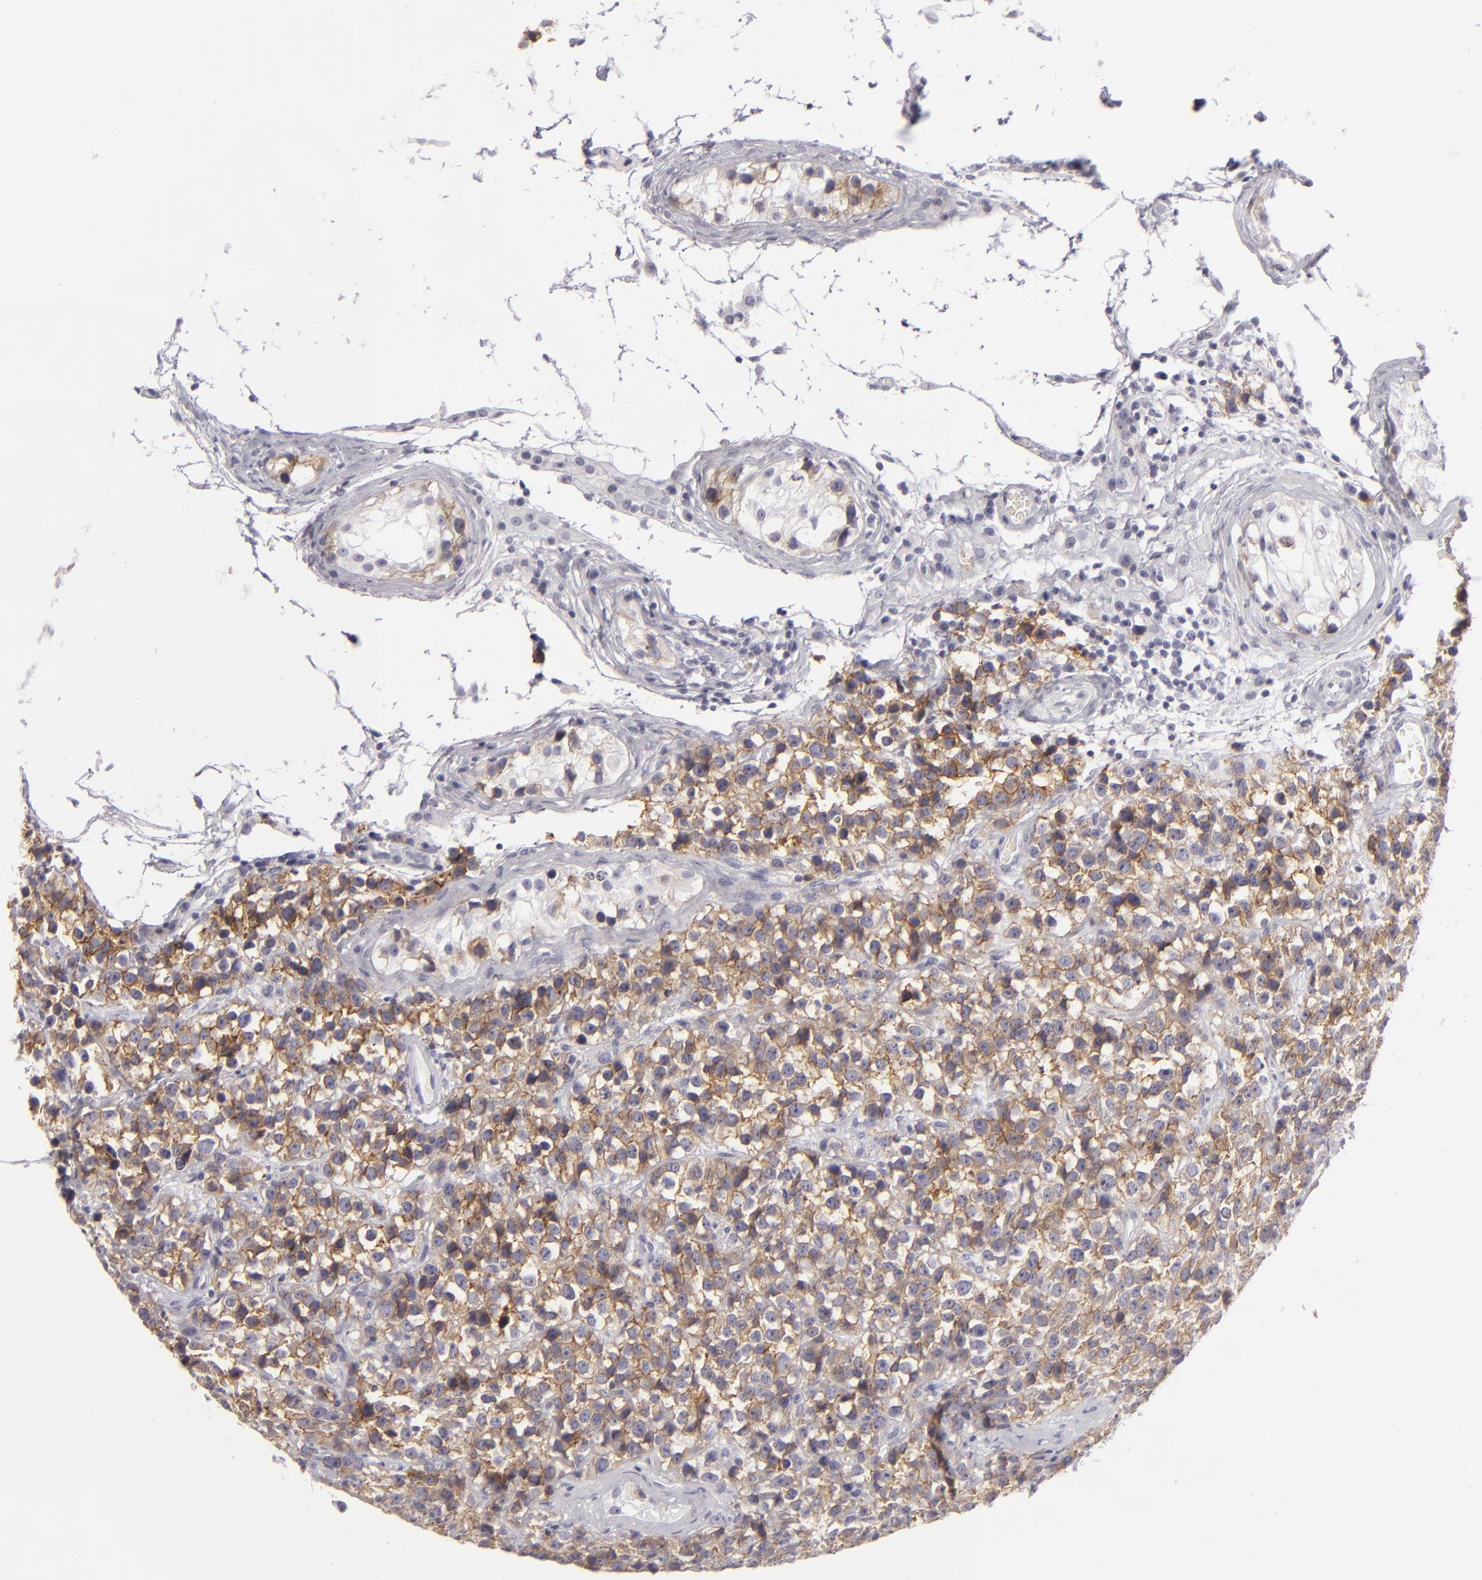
{"staining": {"intensity": "moderate", "quantity": "25%-75%", "location": "cytoplasmic/membranous"}, "tissue": "testis cancer", "cell_type": "Tumor cells", "image_type": "cancer", "snomed": [{"axis": "morphology", "description": "Seminoma, NOS"}, {"axis": "topography", "description": "Testis"}], "caption": "Testis seminoma stained with a protein marker reveals moderate staining in tumor cells.", "gene": "JUP", "patient": {"sex": "male", "age": 25}}